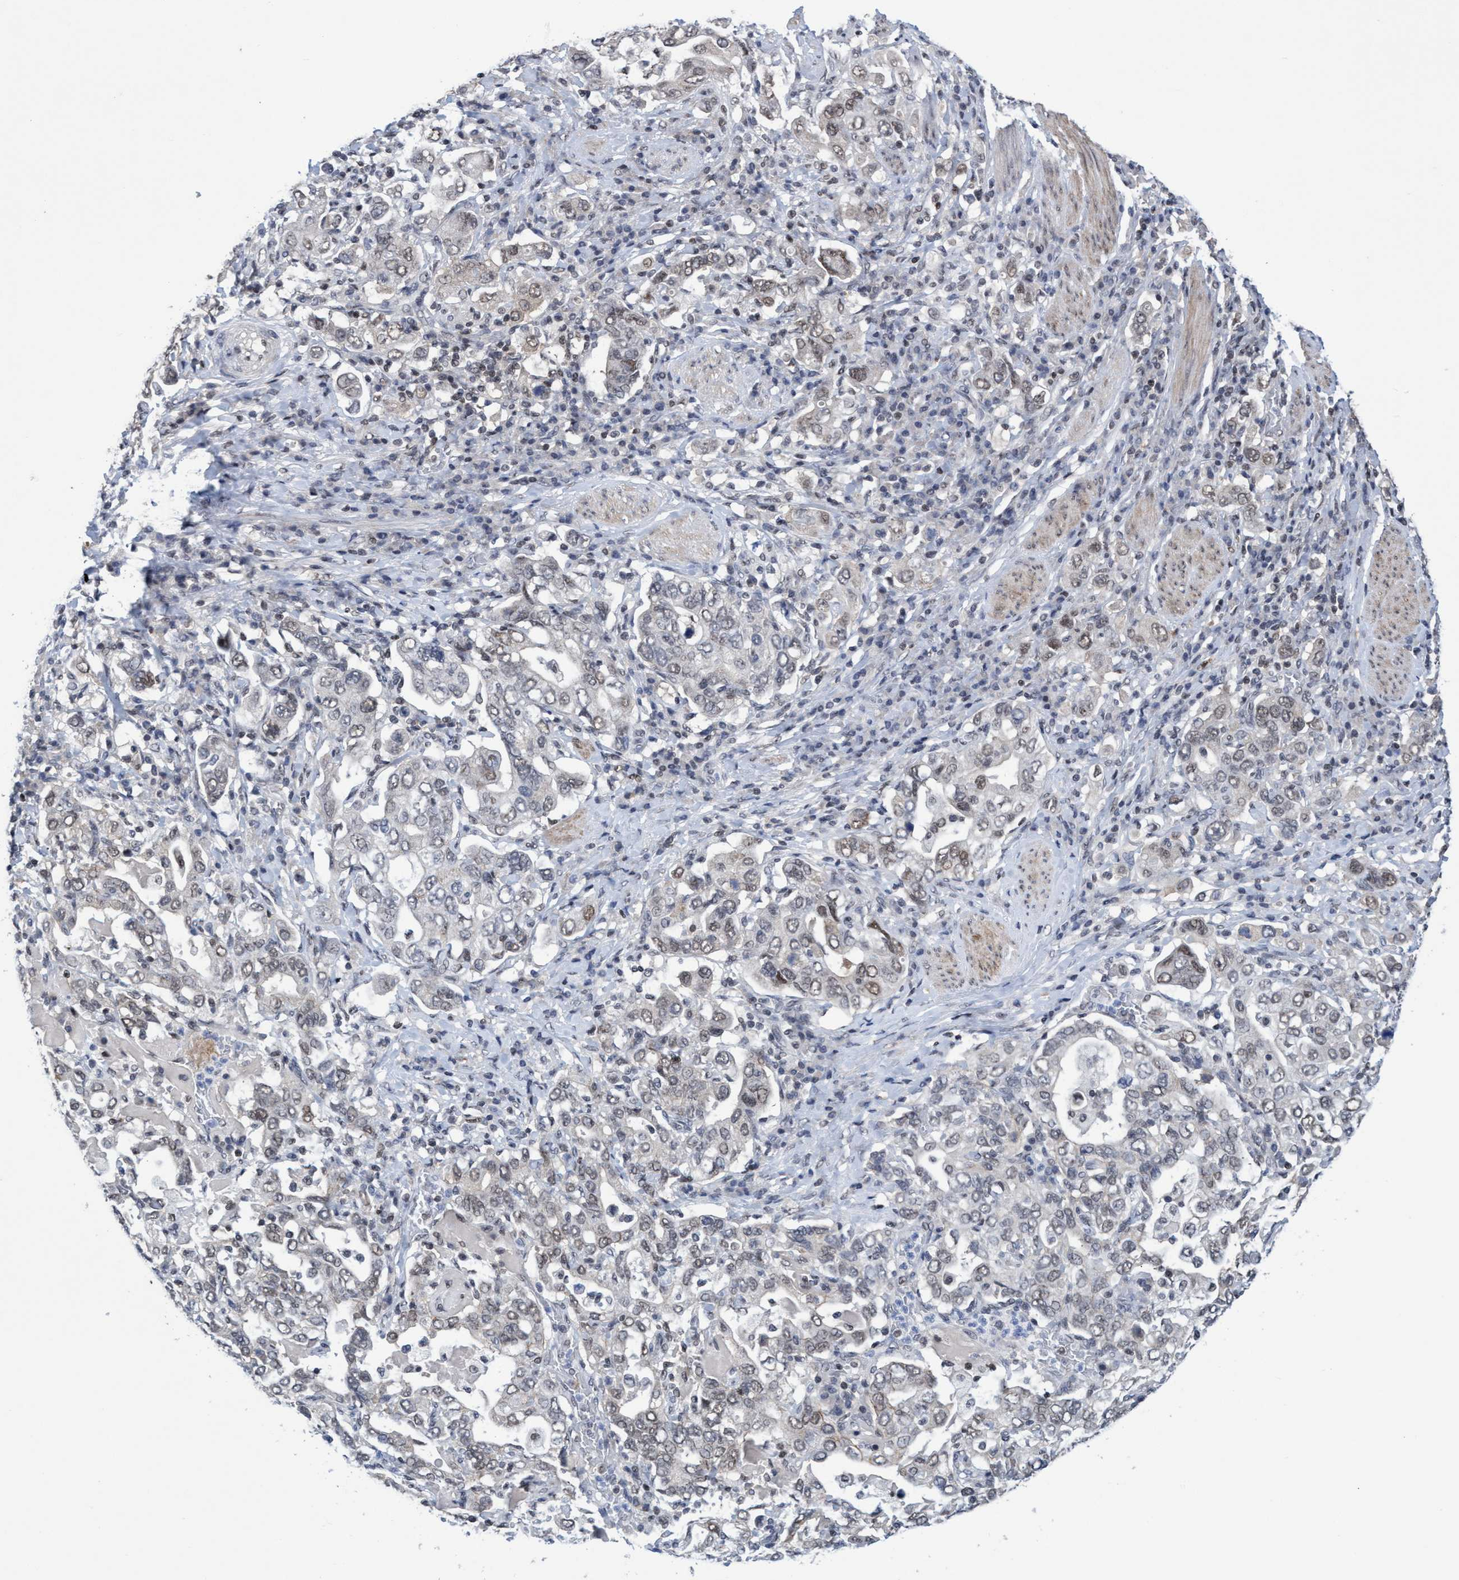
{"staining": {"intensity": "moderate", "quantity": "25%-75%", "location": "nuclear"}, "tissue": "stomach cancer", "cell_type": "Tumor cells", "image_type": "cancer", "snomed": [{"axis": "morphology", "description": "Adenocarcinoma, NOS"}, {"axis": "topography", "description": "Stomach, upper"}], "caption": "The histopathology image exhibits immunohistochemical staining of stomach cancer (adenocarcinoma). There is moderate nuclear expression is appreciated in approximately 25%-75% of tumor cells.", "gene": "C9orf78", "patient": {"sex": "male", "age": 62}}